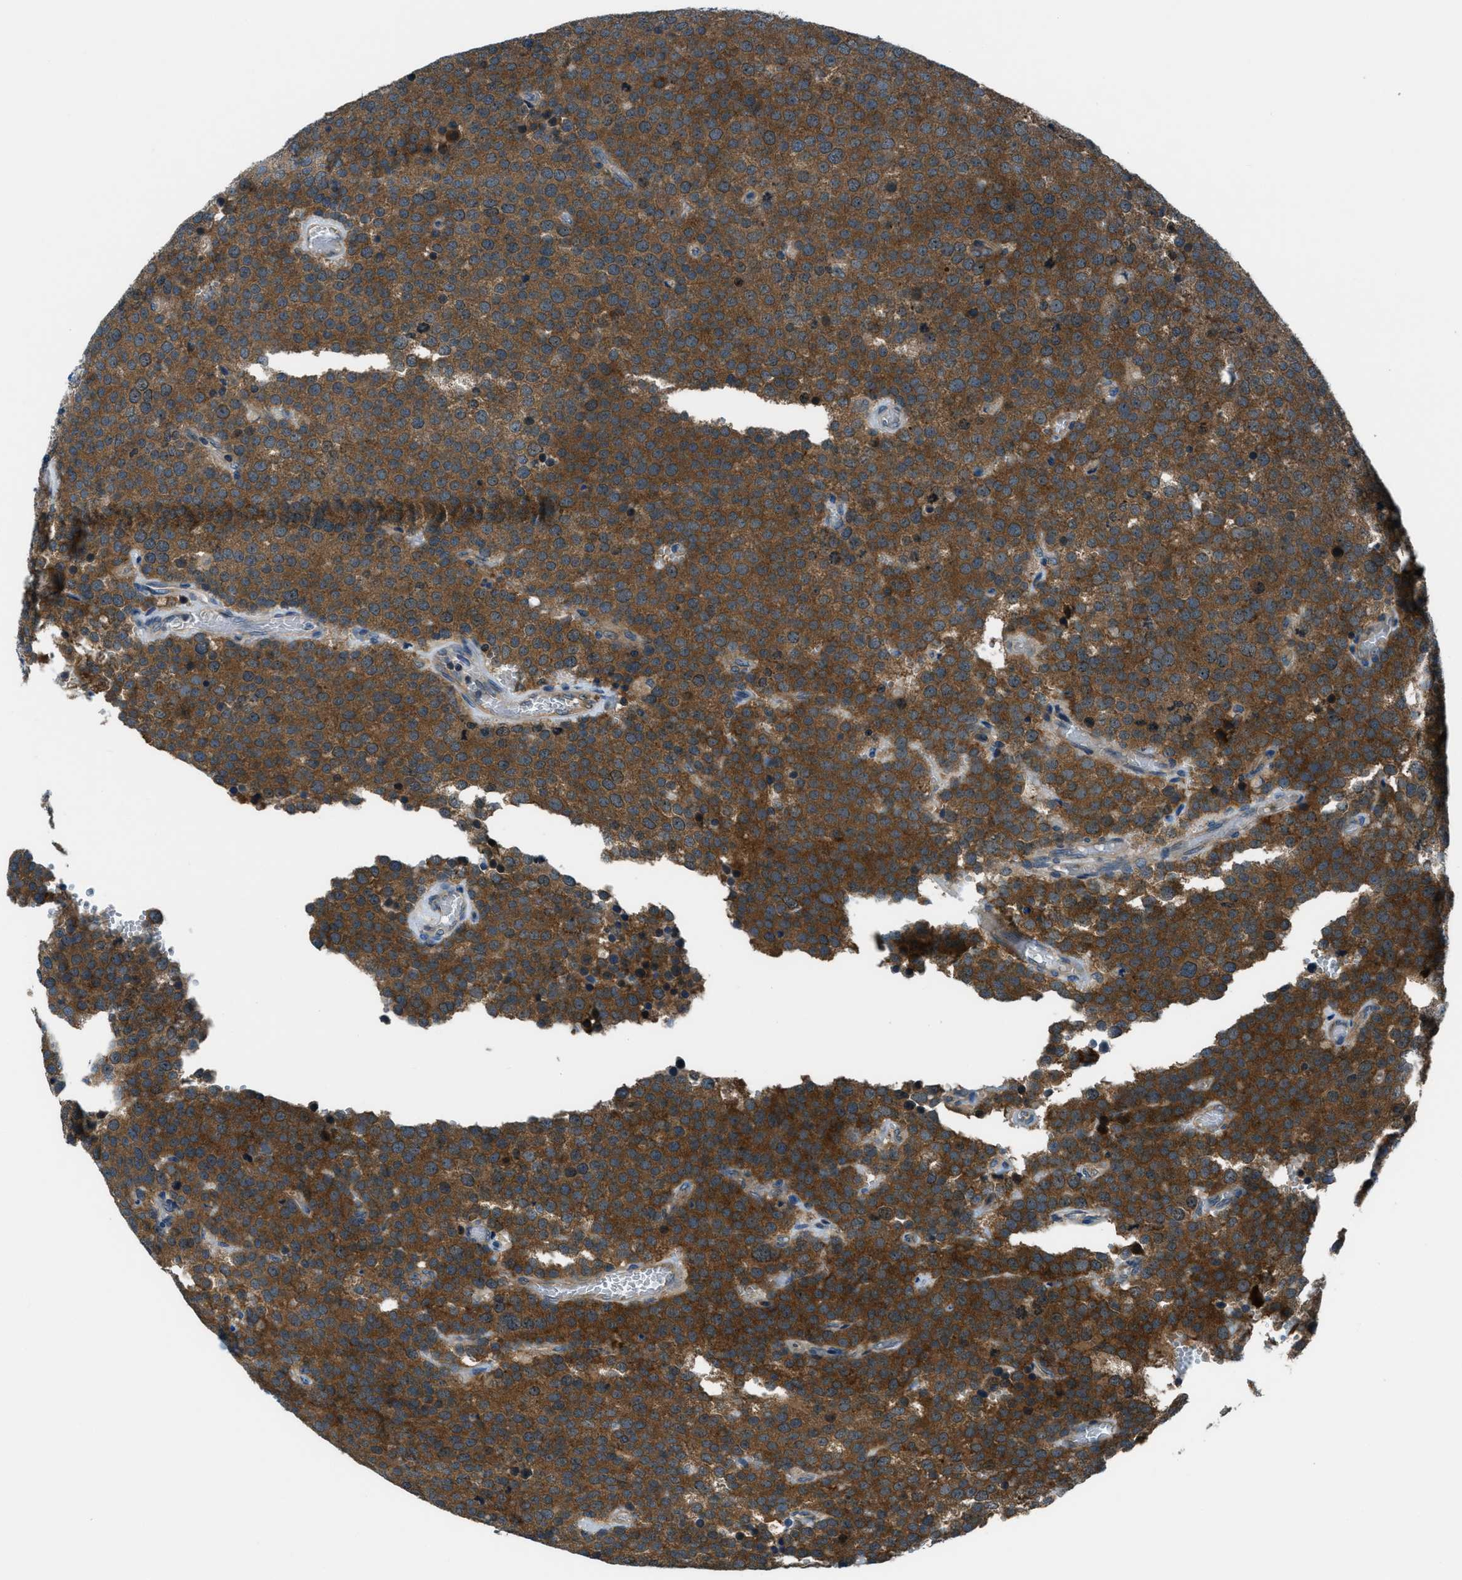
{"staining": {"intensity": "strong", "quantity": ">75%", "location": "cytoplasmic/membranous"}, "tissue": "testis cancer", "cell_type": "Tumor cells", "image_type": "cancer", "snomed": [{"axis": "morphology", "description": "Normal tissue, NOS"}, {"axis": "morphology", "description": "Seminoma, NOS"}, {"axis": "topography", "description": "Testis"}], "caption": "This is an image of immunohistochemistry staining of testis cancer, which shows strong positivity in the cytoplasmic/membranous of tumor cells.", "gene": "ARFGAP2", "patient": {"sex": "male", "age": 71}}